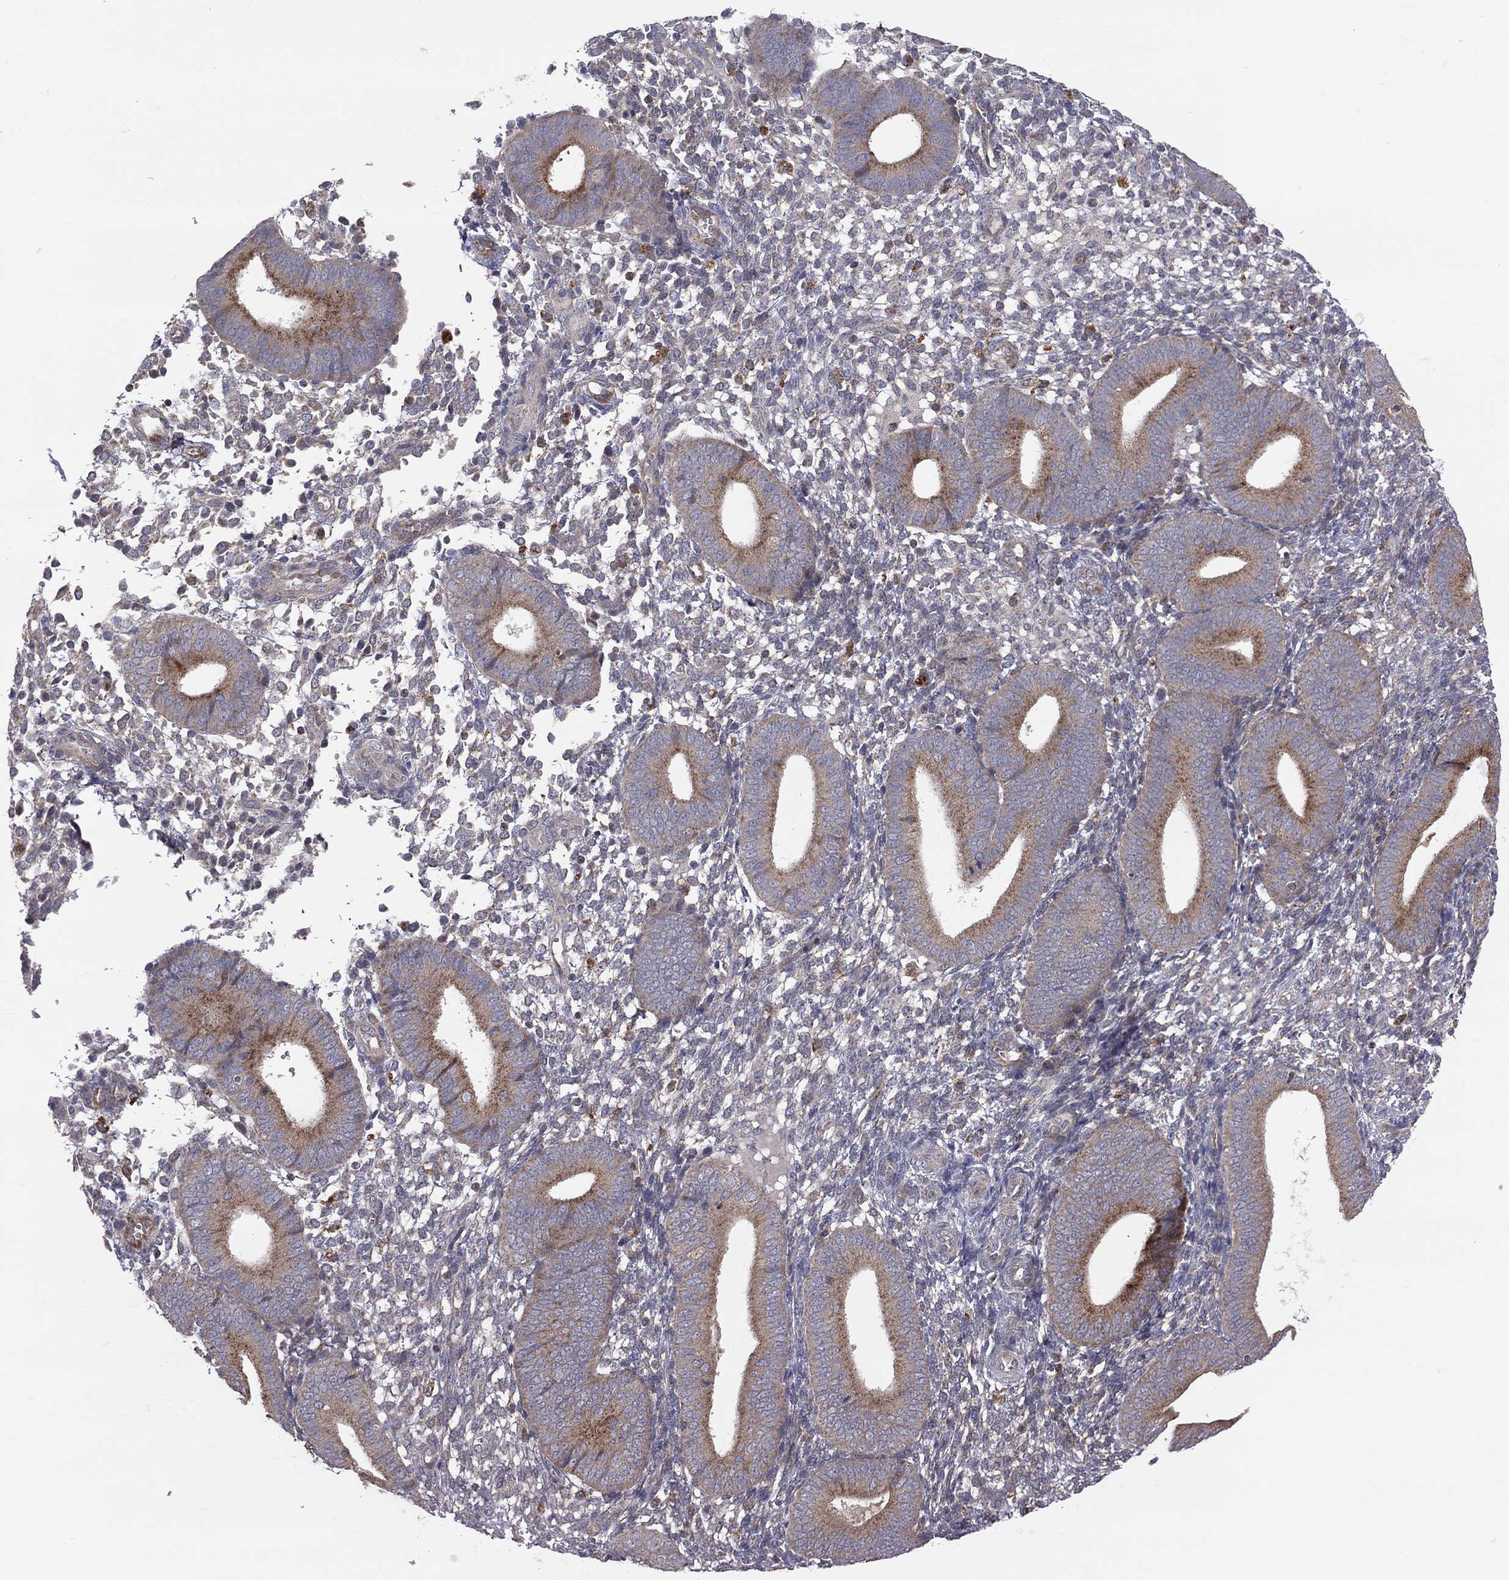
{"staining": {"intensity": "negative", "quantity": "none", "location": "none"}, "tissue": "endometrium", "cell_type": "Cells in endometrial stroma", "image_type": "normal", "snomed": [{"axis": "morphology", "description": "Normal tissue, NOS"}, {"axis": "topography", "description": "Endometrium"}], "caption": "Immunohistochemistry (IHC) micrograph of benign endometrium: human endometrium stained with DAB displays no significant protein positivity in cells in endometrial stroma.", "gene": "STARD3", "patient": {"sex": "female", "age": 39}}